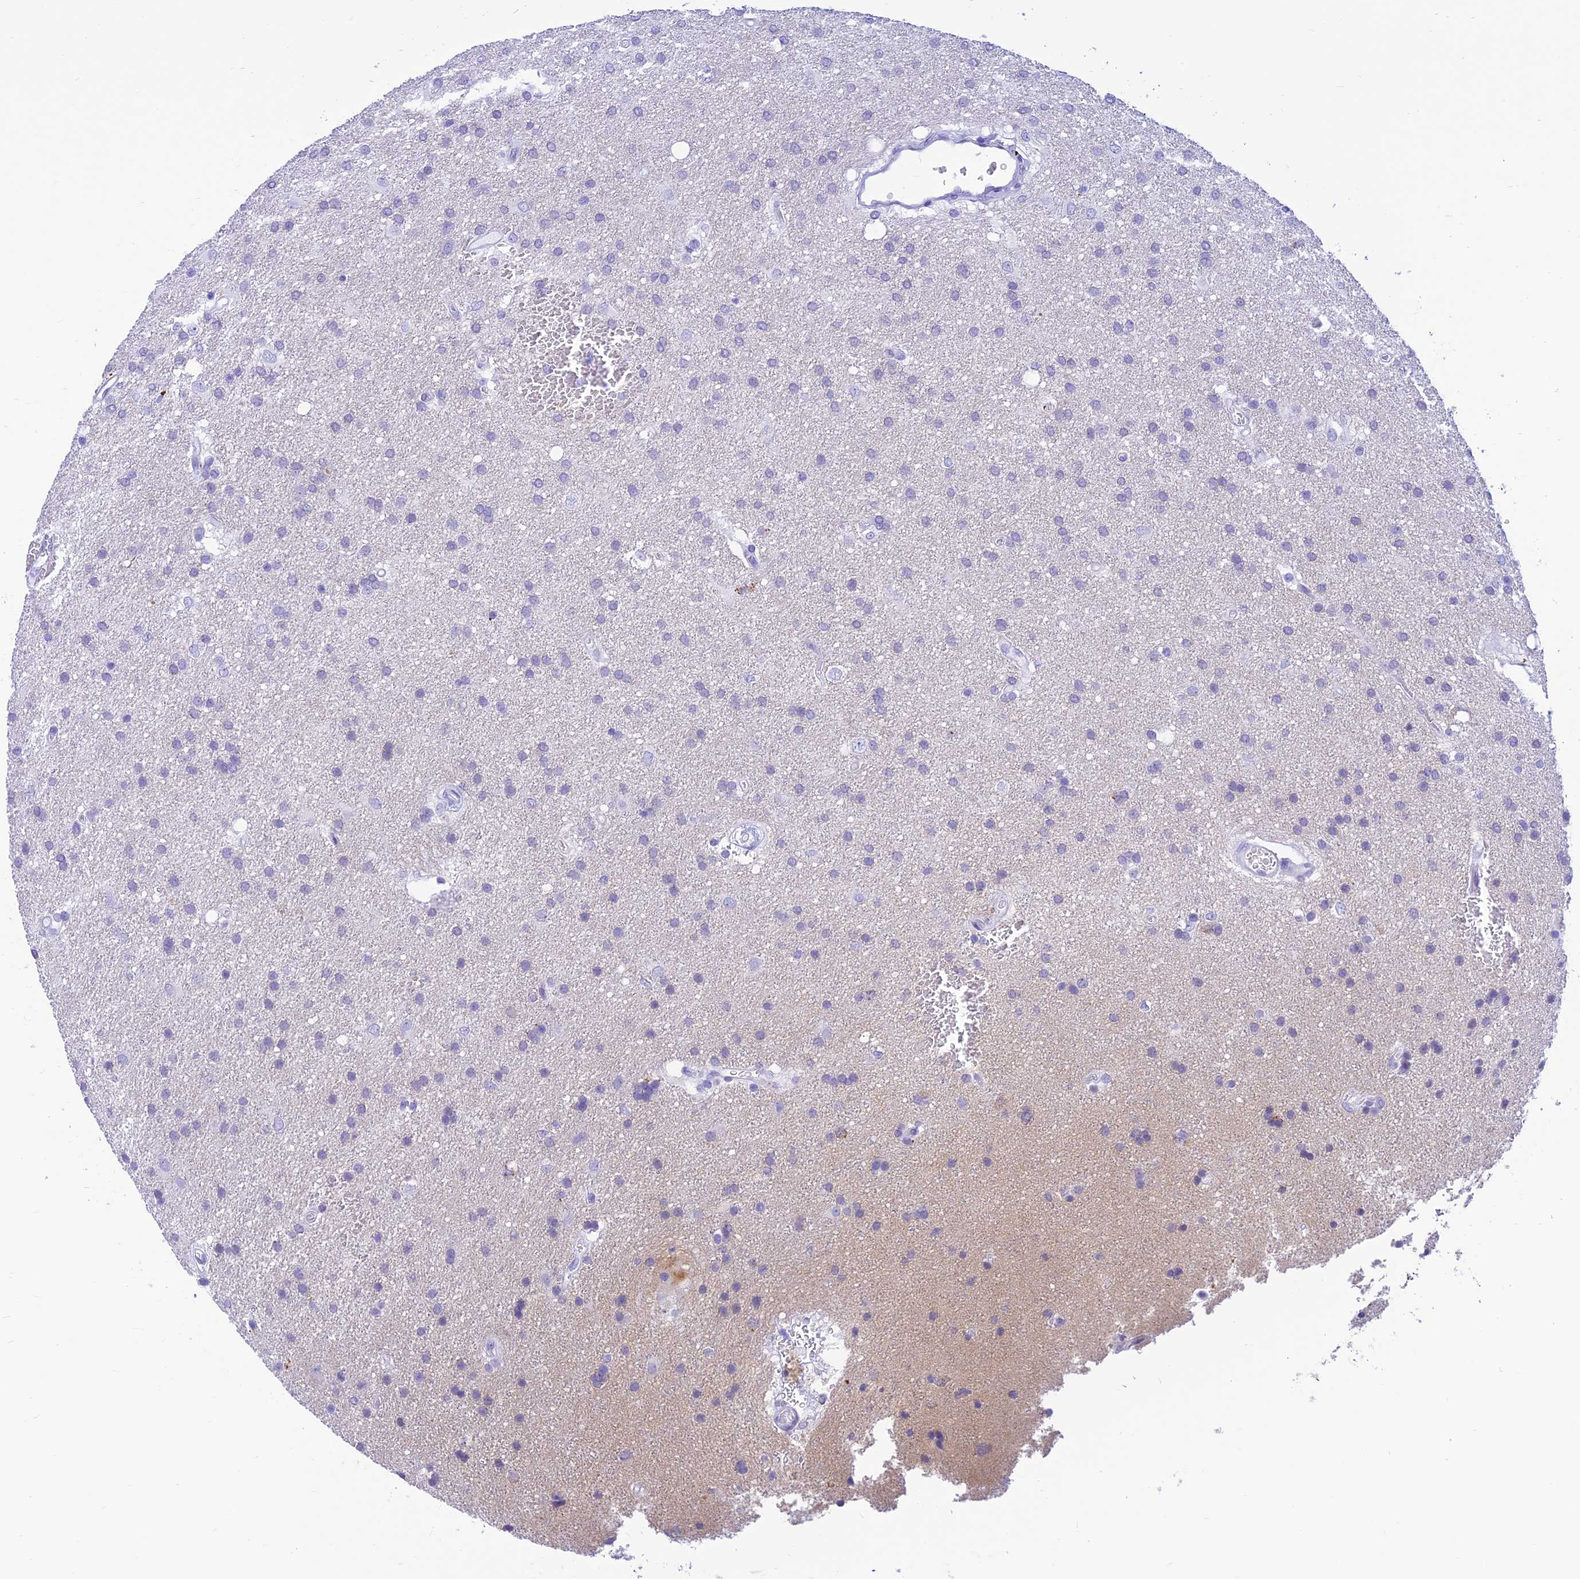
{"staining": {"intensity": "negative", "quantity": "none", "location": "none"}, "tissue": "glioma", "cell_type": "Tumor cells", "image_type": "cancer", "snomed": [{"axis": "morphology", "description": "Glioma, malignant, Low grade"}, {"axis": "topography", "description": "Brain"}], "caption": "The IHC image has no significant positivity in tumor cells of glioma tissue. The staining was performed using DAB (3,3'-diaminobenzidine) to visualize the protein expression in brown, while the nuclei were stained in blue with hematoxylin (Magnification: 20x).", "gene": "PRNP", "patient": {"sex": "male", "age": 66}}